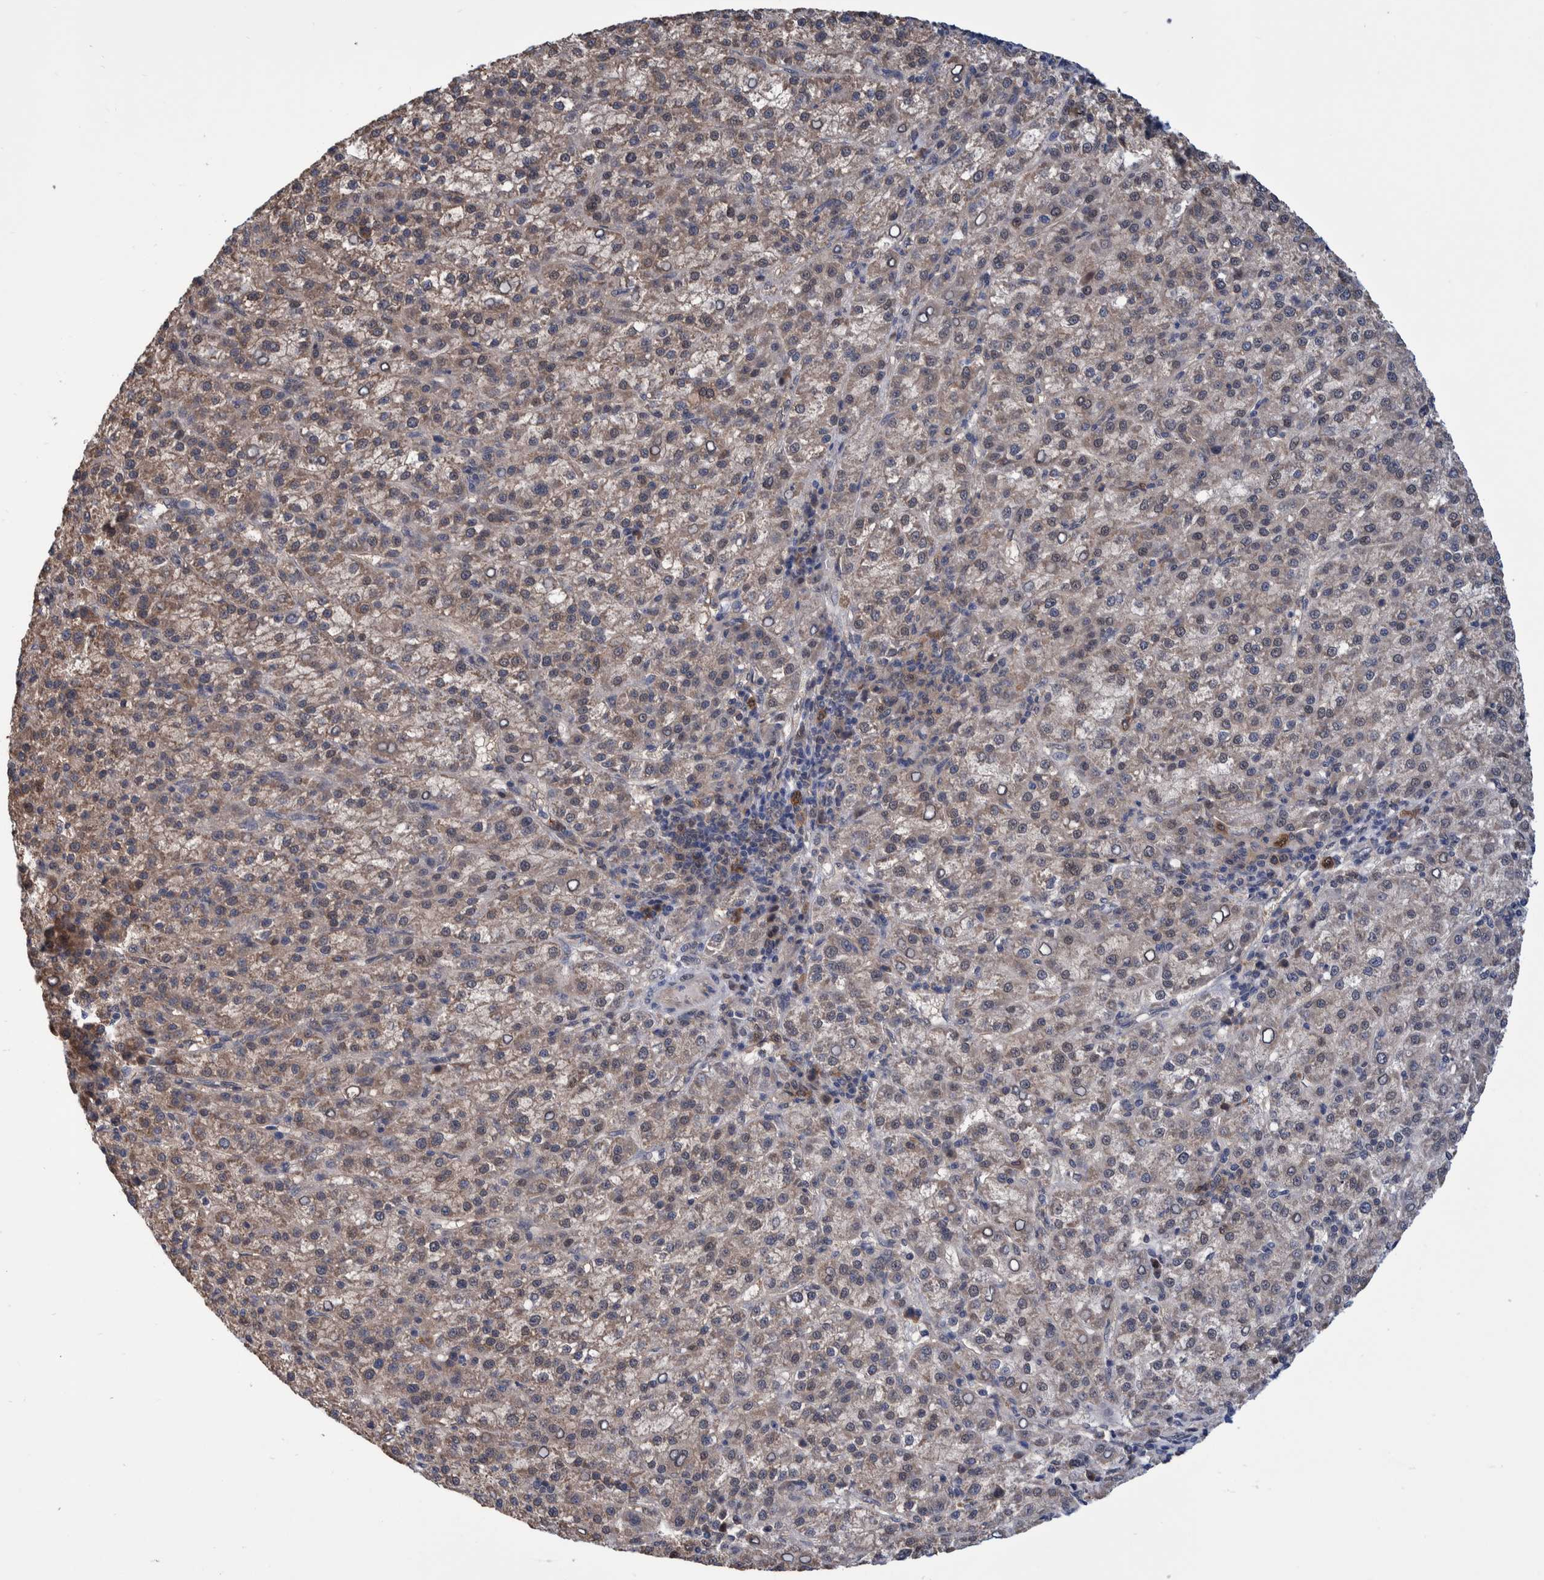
{"staining": {"intensity": "weak", "quantity": "25%-75%", "location": "cytoplasmic/membranous"}, "tissue": "liver cancer", "cell_type": "Tumor cells", "image_type": "cancer", "snomed": [{"axis": "morphology", "description": "Carcinoma, Hepatocellular, NOS"}, {"axis": "topography", "description": "Liver"}], "caption": "Brown immunohistochemical staining in human hepatocellular carcinoma (liver) reveals weak cytoplasmic/membranous expression in approximately 25%-75% of tumor cells. Immunohistochemistry (ihc) stains the protein of interest in brown and the nuclei are stained blue.", "gene": "PFAS", "patient": {"sex": "female", "age": 58}}